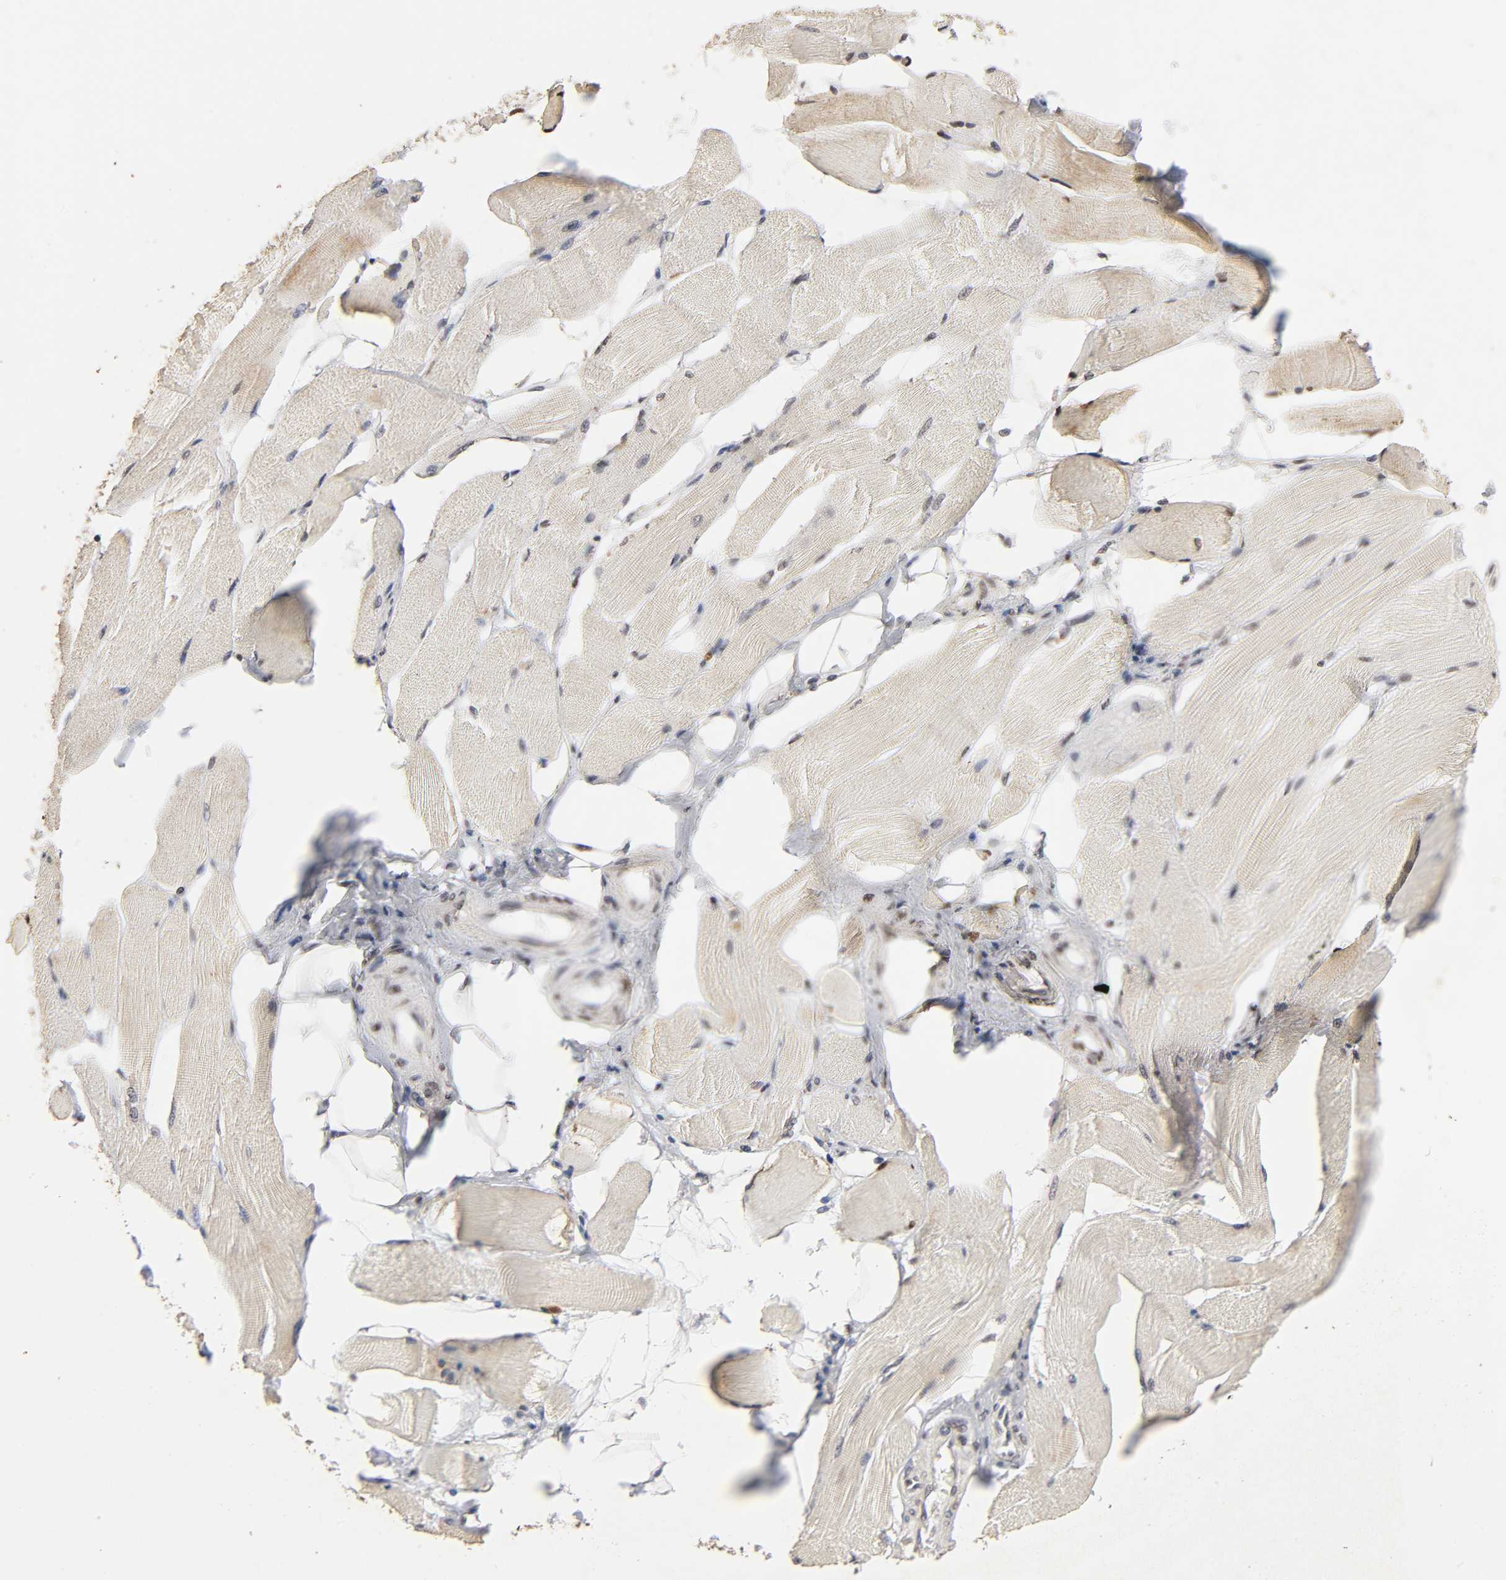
{"staining": {"intensity": "moderate", "quantity": ">75%", "location": "cytoplasmic/membranous,nuclear"}, "tissue": "skeletal muscle", "cell_type": "Myocytes", "image_type": "normal", "snomed": [{"axis": "morphology", "description": "Normal tissue, NOS"}, {"axis": "topography", "description": "Skeletal muscle"}, {"axis": "topography", "description": "Peripheral nerve tissue"}], "caption": "Skeletal muscle stained with a brown dye reveals moderate cytoplasmic/membranous,nuclear positive staining in about >75% of myocytes.", "gene": "ZNF473", "patient": {"sex": "female", "age": 84}}